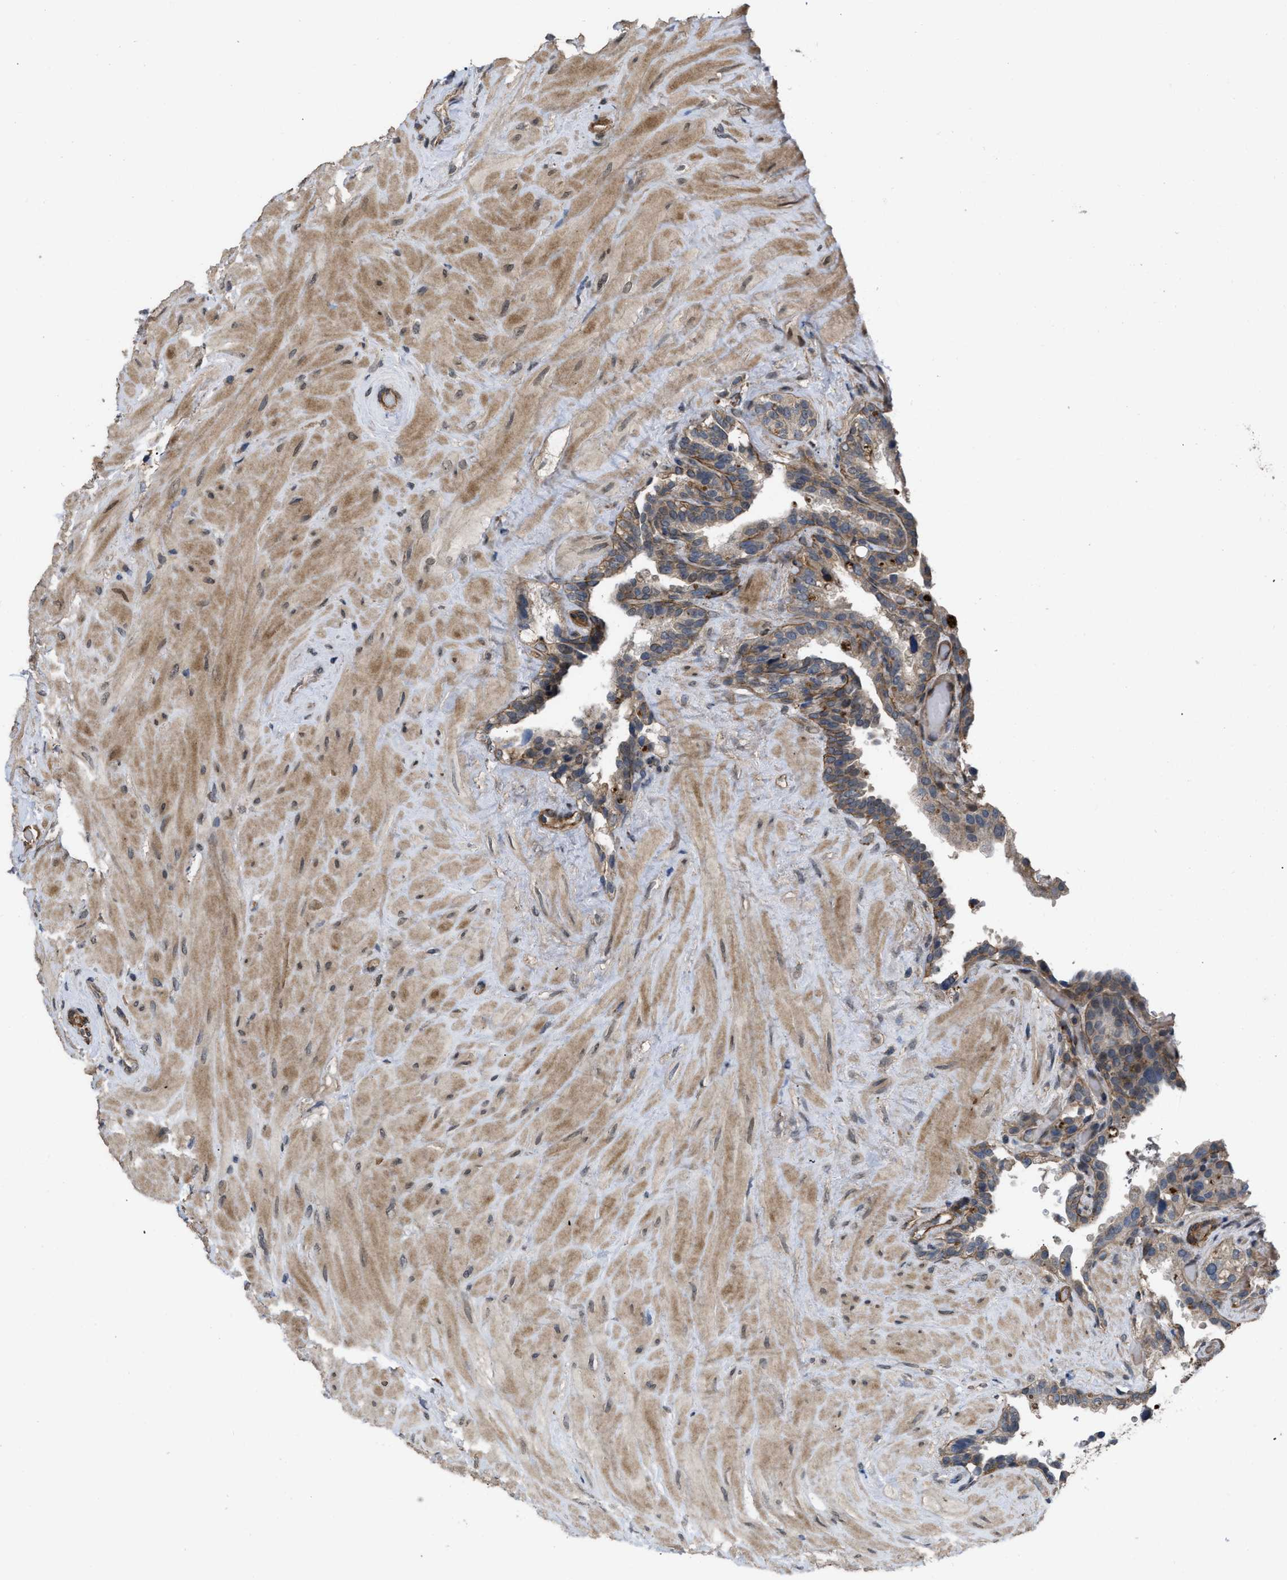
{"staining": {"intensity": "moderate", "quantity": "25%-75%", "location": "cytoplasmic/membranous"}, "tissue": "seminal vesicle", "cell_type": "Glandular cells", "image_type": "normal", "snomed": [{"axis": "morphology", "description": "Normal tissue, NOS"}, {"axis": "topography", "description": "Seminal veicle"}], "caption": "A photomicrograph of seminal vesicle stained for a protein exhibits moderate cytoplasmic/membranous brown staining in glandular cells.", "gene": "UTRN", "patient": {"sex": "male", "age": 68}}